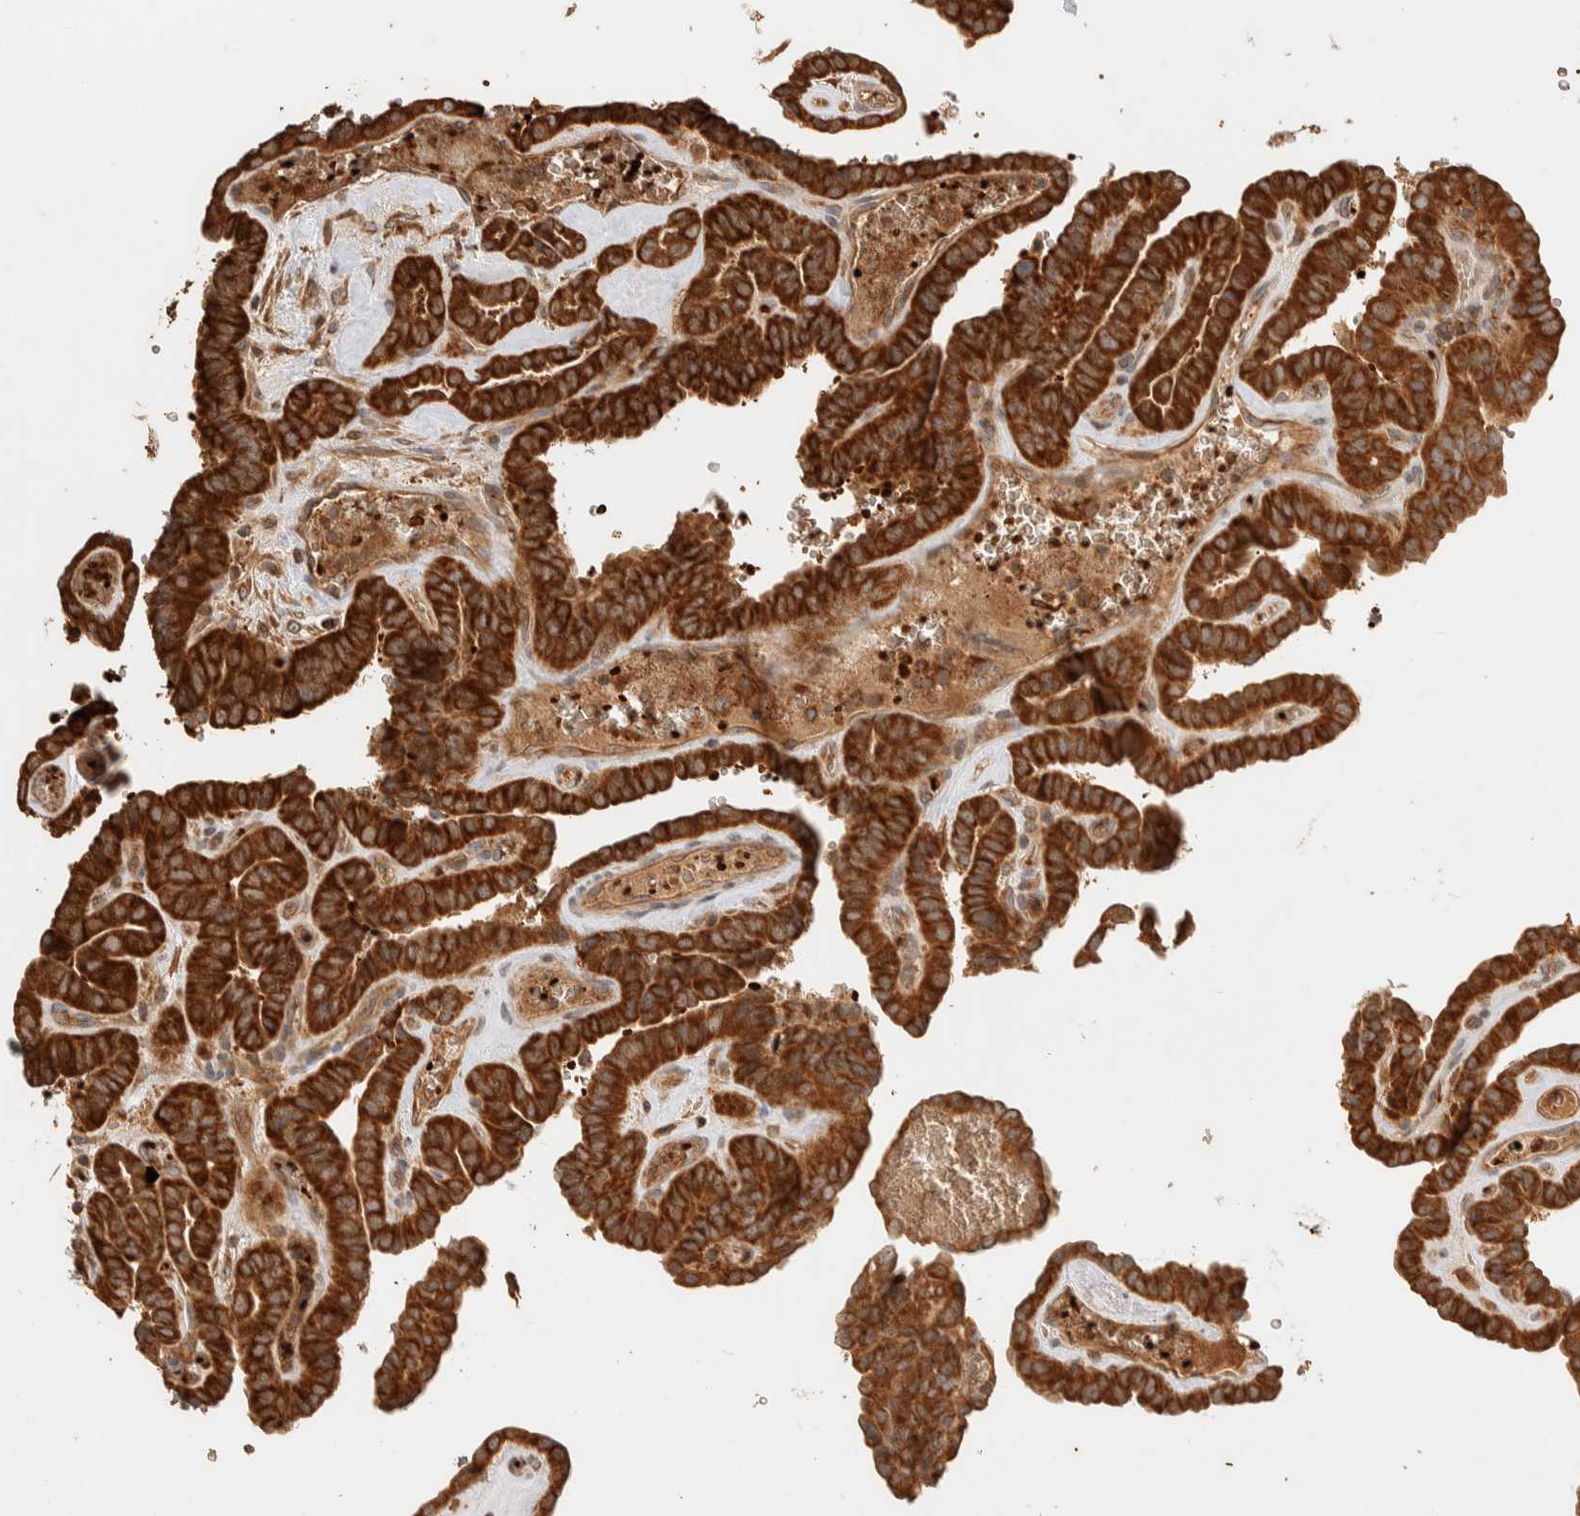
{"staining": {"intensity": "strong", "quantity": ">75%", "location": "cytoplasmic/membranous"}, "tissue": "thyroid cancer", "cell_type": "Tumor cells", "image_type": "cancer", "snomed": [{"axis": "morphology", "description": "Papillary adenocarcinoma, NOS"}, {"axis": "topography", "description": "Thyroid gland"}], "caption": "This image exhibits thyroid cancer stained with immunohistochemistry (IHC) to label a protein in brown. The cytoplasmic/membranous of tumor cells show strong positivity for the protein. Nuclei are counter-stained blue.", "gene": "TTI2", "patient": {"sex": "male", "age": 77}}